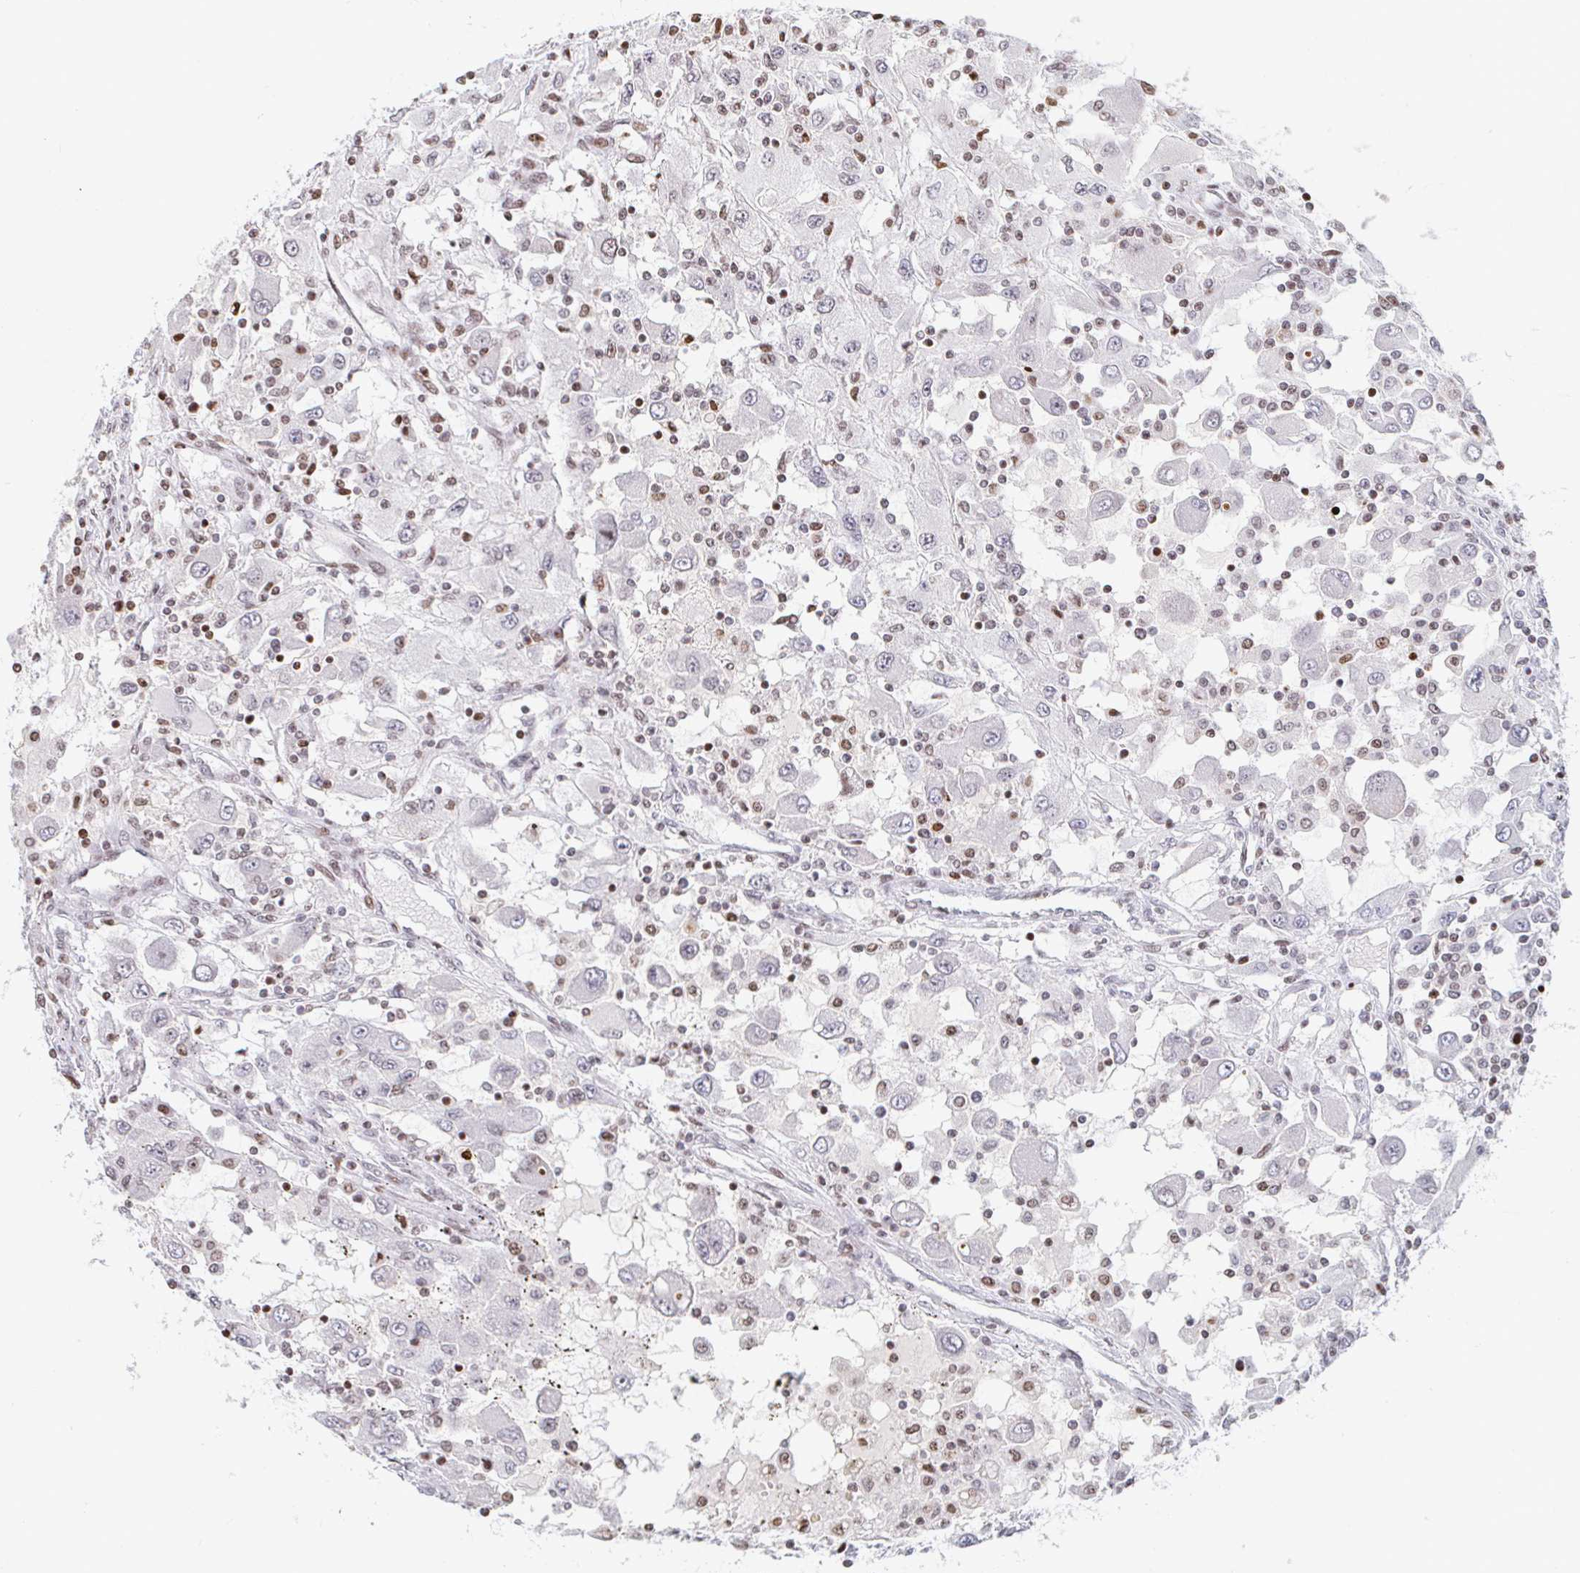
{"staining": {"intensity": "negative", "quantity": "none", "location": "none"}, "tissue": "renal cancer", "cell_type": "Tumor cells", "image_type": "cancer", "snomed": [{"axis": "morphology", "description": "Adenocarcinoma, NOS"}, {"axis": "topography", "description": "Kidney"}], "caption": "Adenocarcinoma (renal) stained for a protein using IHC displays no expression tumor cells.", "gene": "HOXC10", "patient": {"sex": "female", "age": 67}}